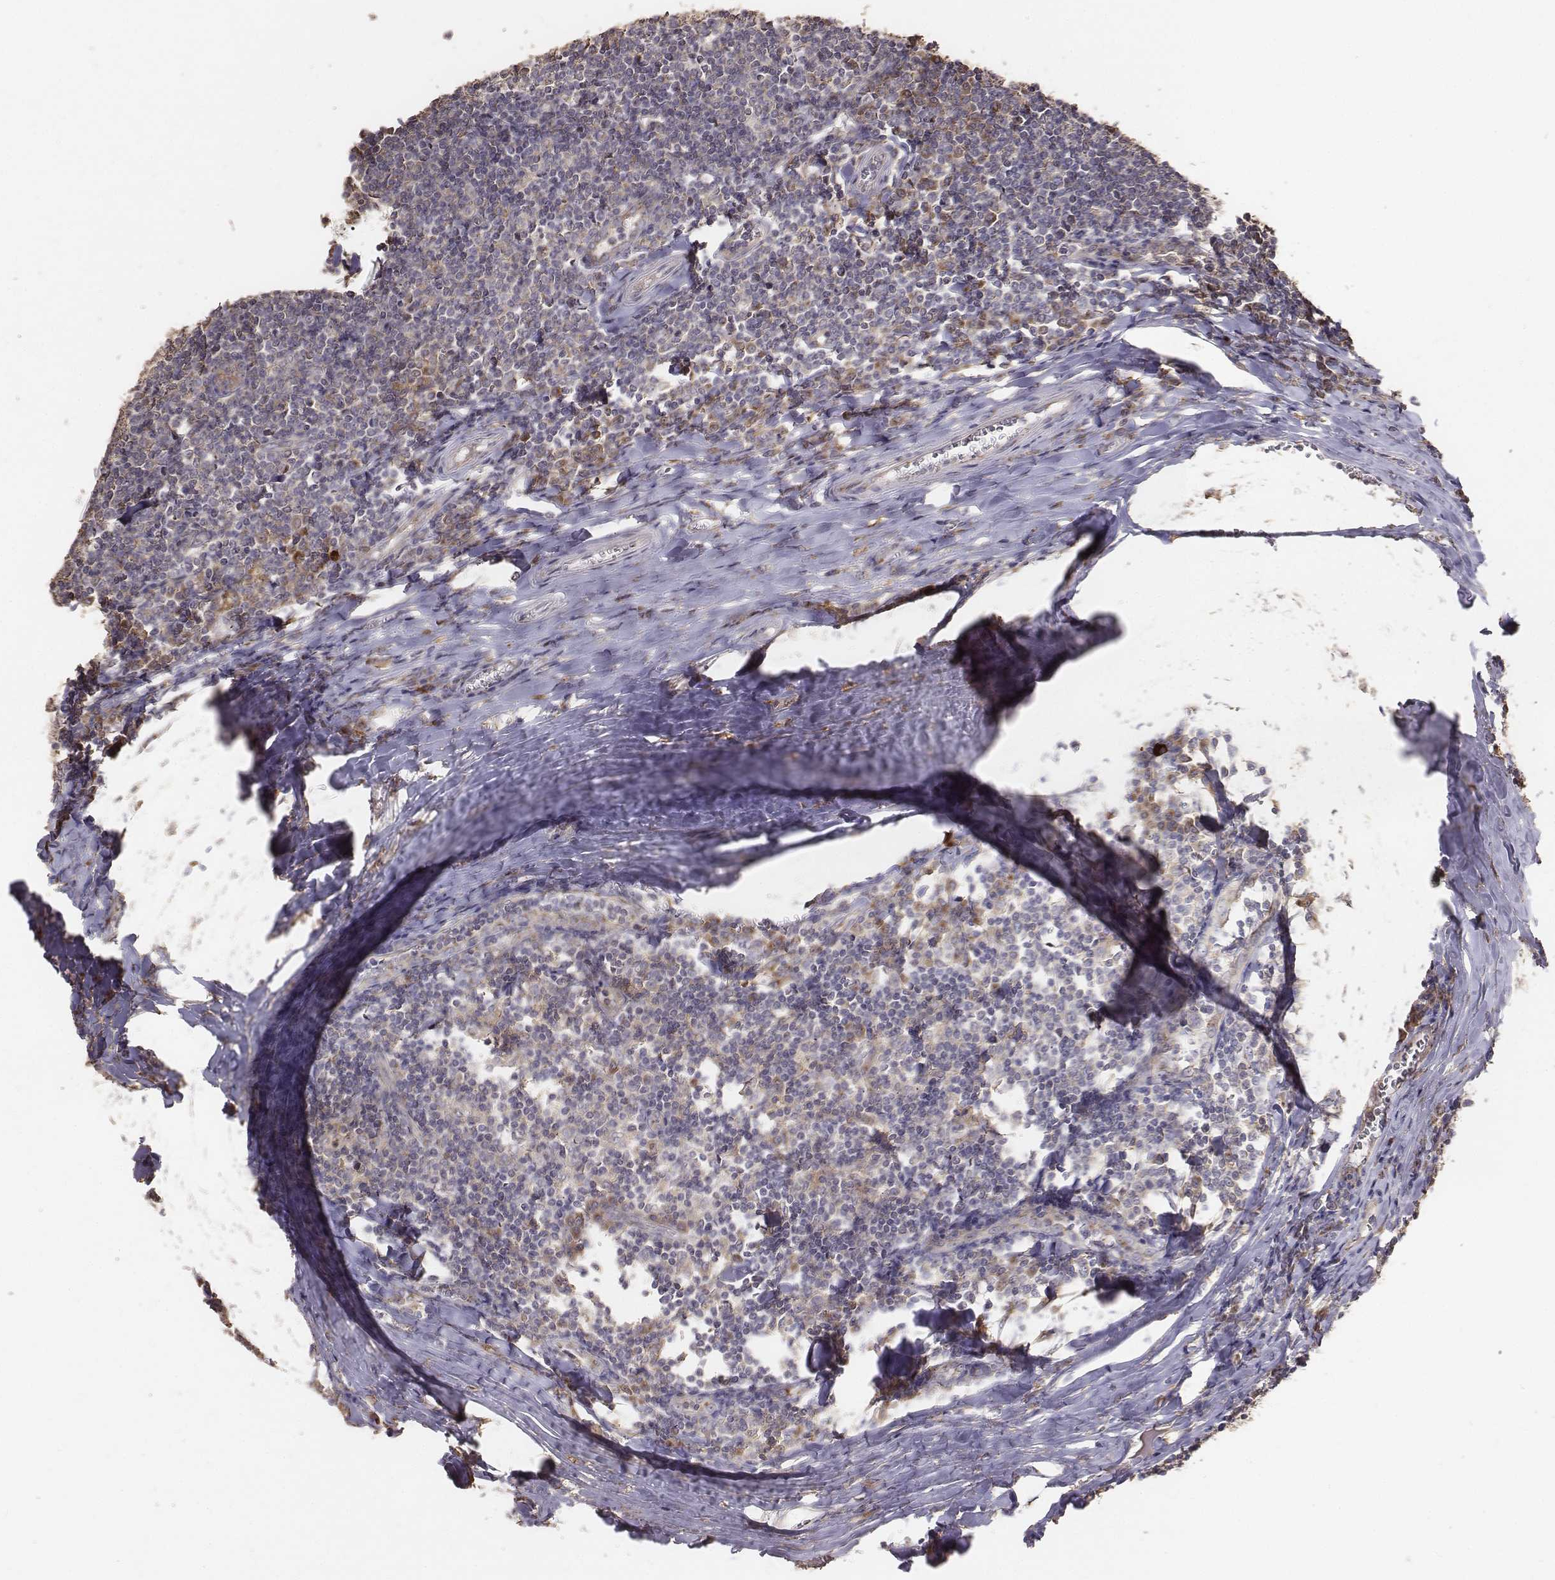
{"staining": {"intensity": "weak", "quantity": ">75%", "location": "cytoplasmic/membranous"}, "tissue": "tonsil", "cell_type": "Germinal center cells", "image_type": "normal", "snomed": [{"axis": "morphology", "description": "Normal tissue, NOS"}, {"axis": "topography", "description": "Tonsil"}], "caption": "Protein staining demonstrates weak cytoplasmic/membranous positivity in about >75% of germinal center cells in unremarkable tonsil.", "gene": "AP1B1", "patient": {"sex": "female", "age": 12}}